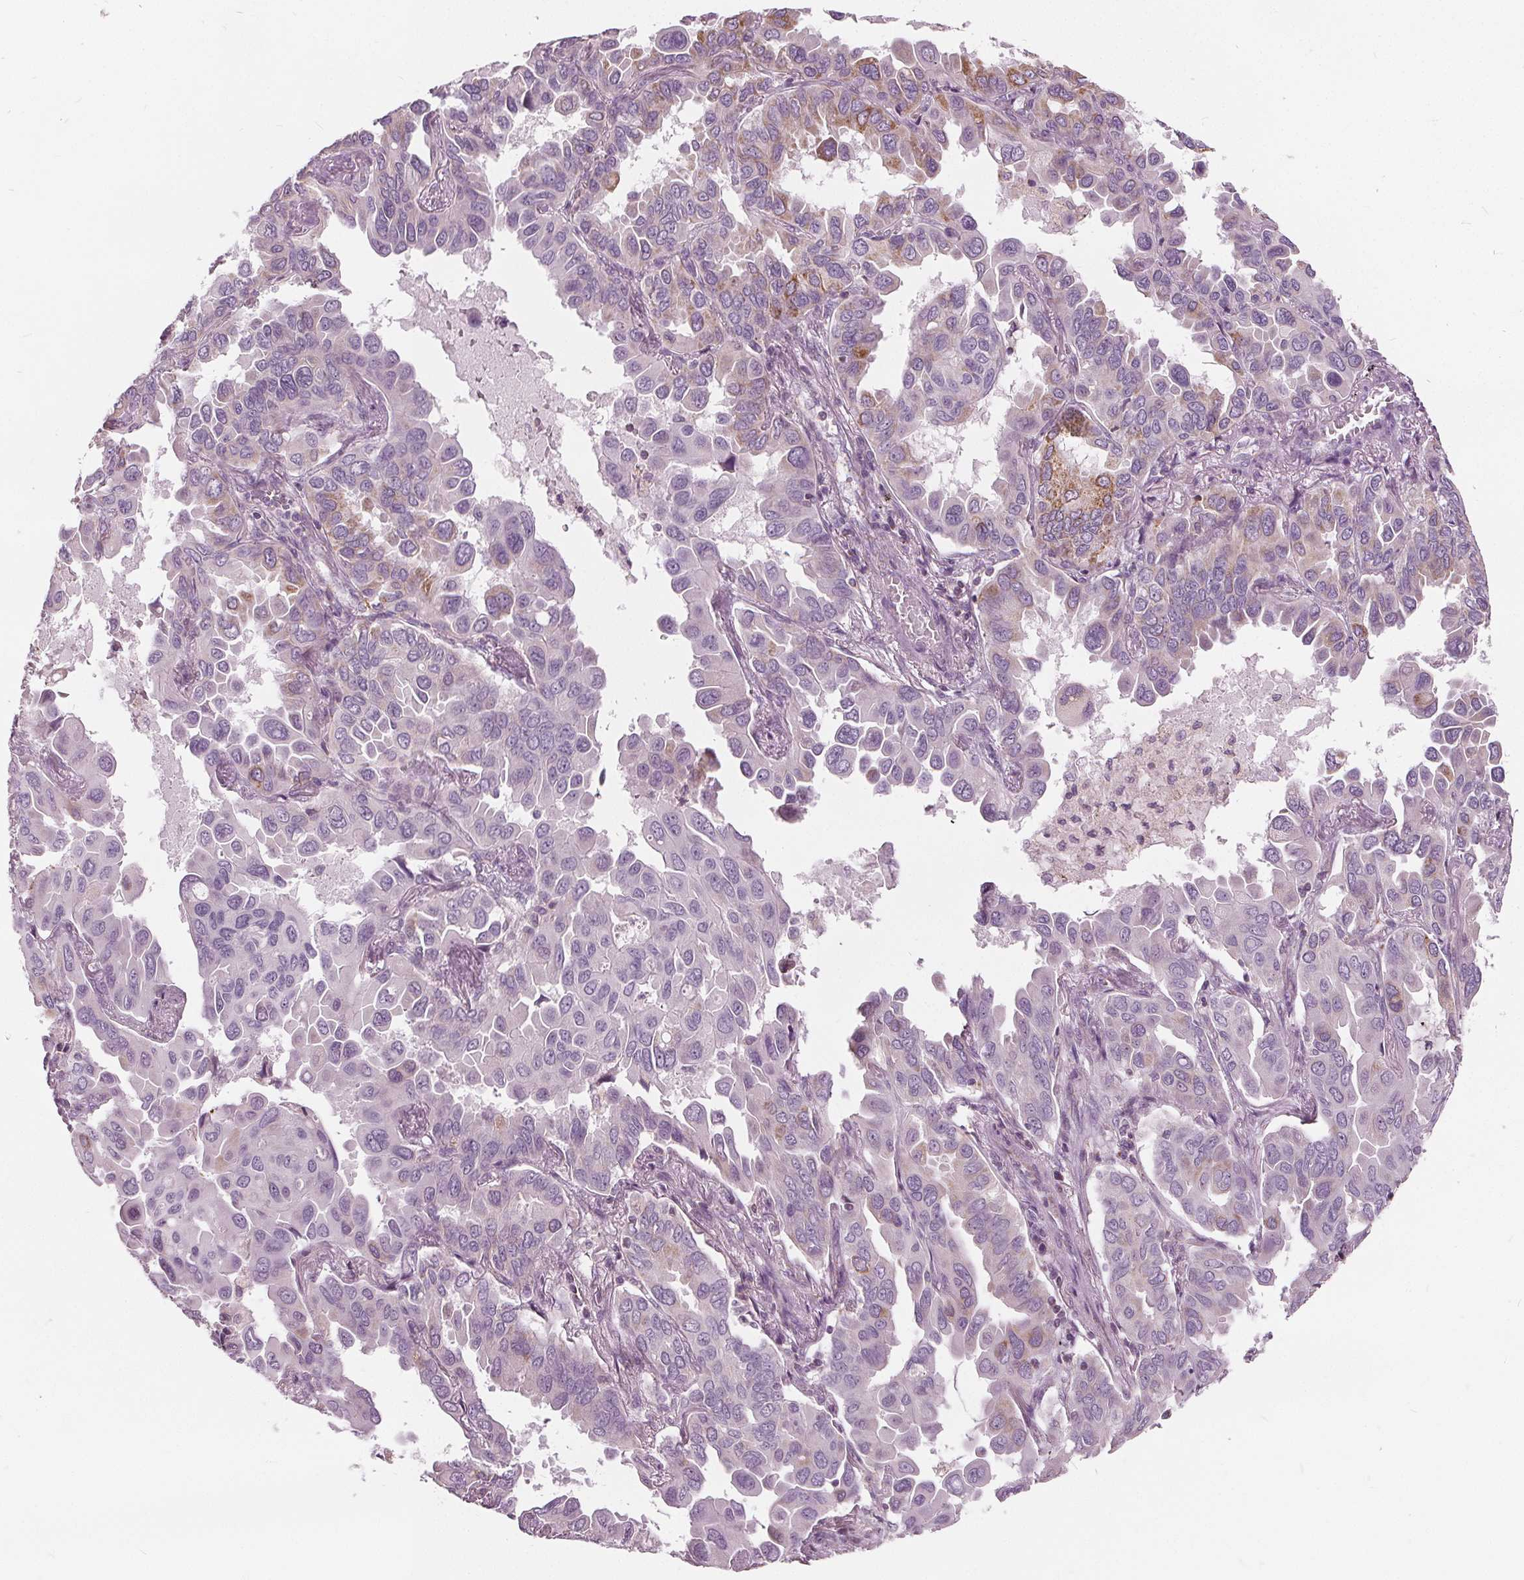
{"staining": {"intensity": "weak", "quantity": "<25%", "location": "cytoplasmic/membranous"}, "tissue": "lung cancer", "cell_type": "Tumor cells", "image_type": "cancer", "snomed": [{"axis": "morphology", "description": "Adenocarcinoma, NOS"}, {"axis": "topography", "description": "Lung"}], "caption": "This is a histopathology image of immunohistochemistry staining of lung cancer (adenocarcinoma), which shows no expression in tumor cells.", "gene": "ECI2", "patient": {"sex": "male", "age": 64}}